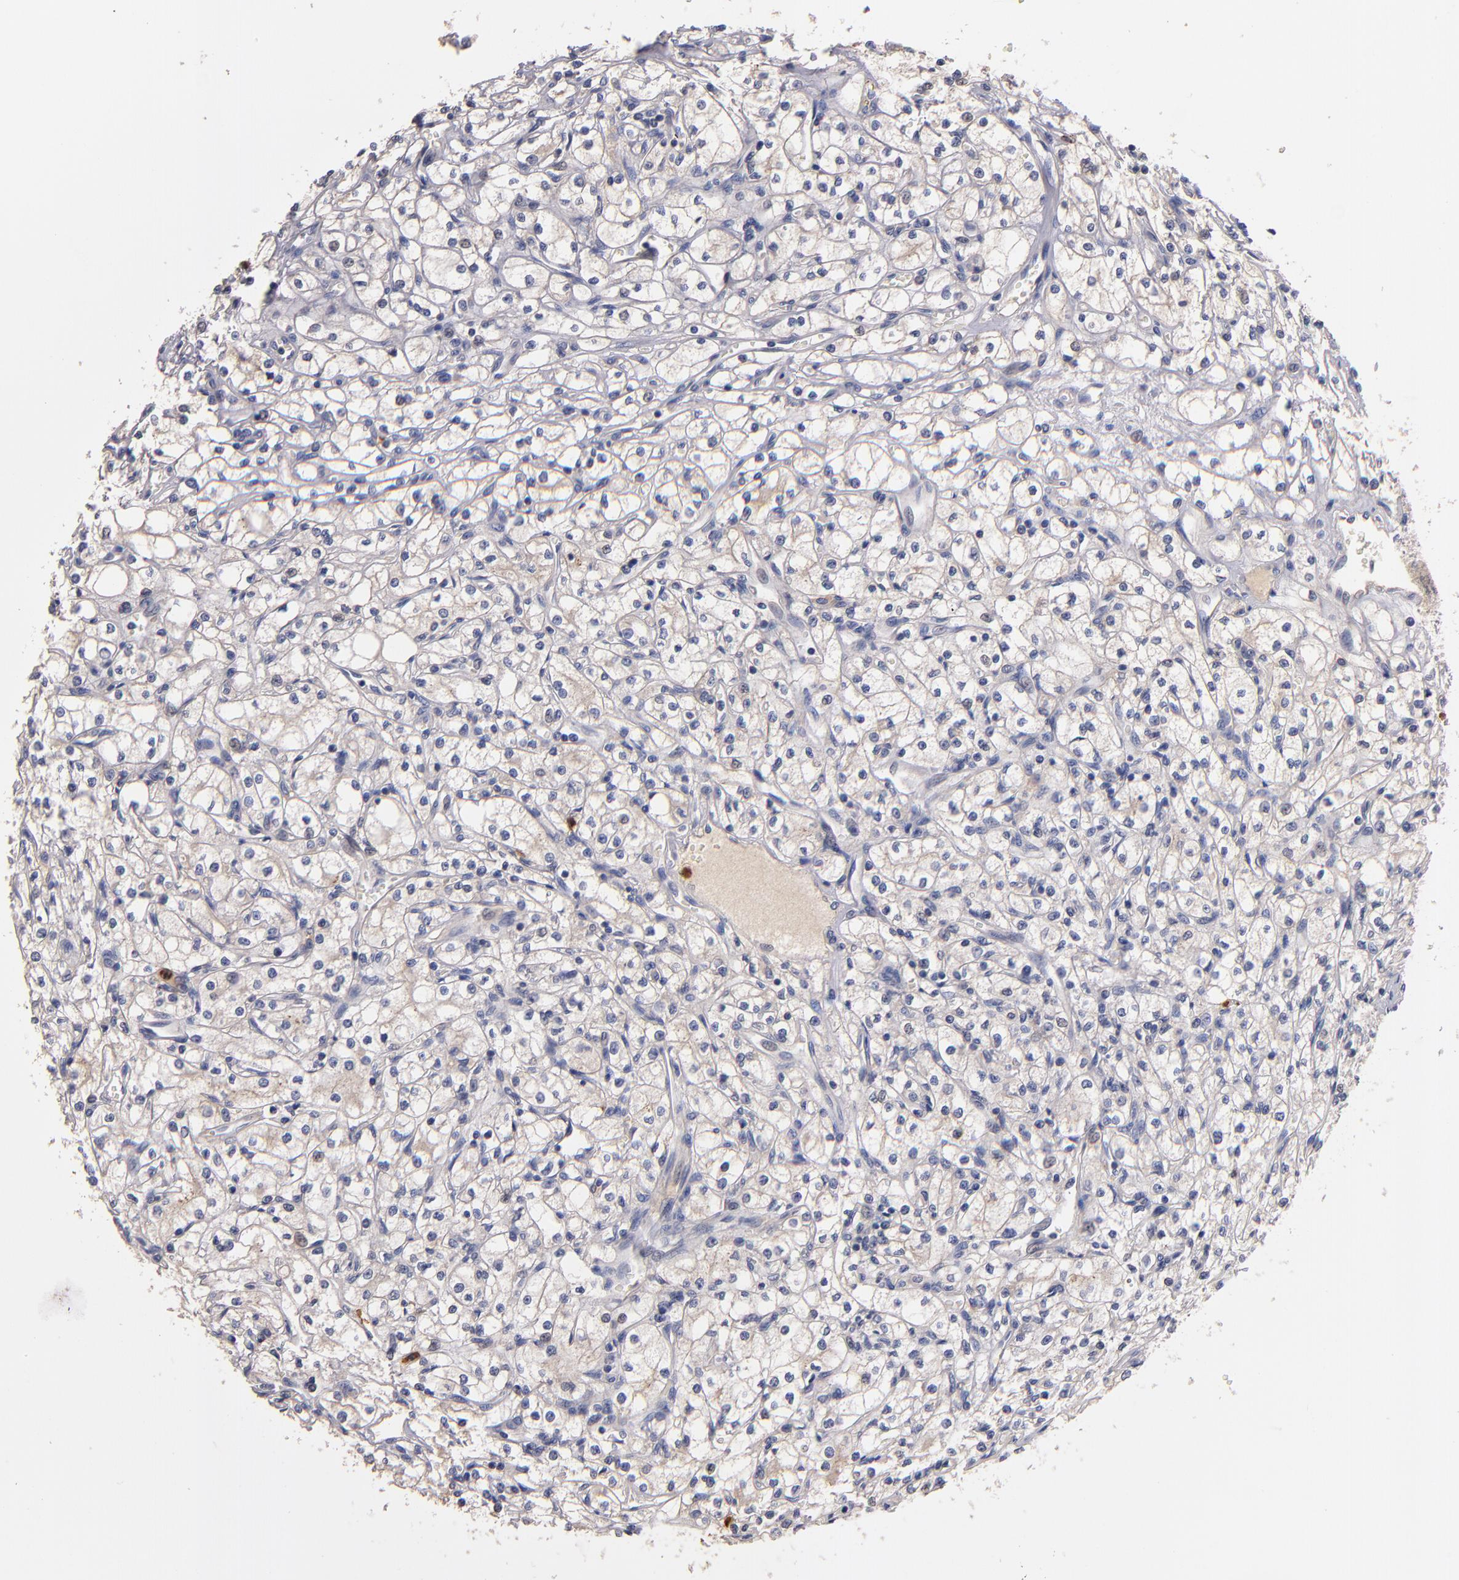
{"staining": {"intensity": "negative", "quantity": "none", "location": "none"}, "tissue": "renal cancer", "cell_type": "Tumor cells", "image_type": "cancer", "snomed": [{"axis": "morphology", "description": "Adenocarcinoma, NOS"}, {"axis": "topography", "description": "Kidney"}], "caption": "The photomicrograph demonstrates no staining of tumor cells in renal adenocarcinoma. The staining was performed using DAB to visualize the protein expression in brown, while the nuclei were stained in blue with hematoxylin (Magnification: 20x).", "gene": "TTLL12", "patient": {"sex": "male", "age": 61}}